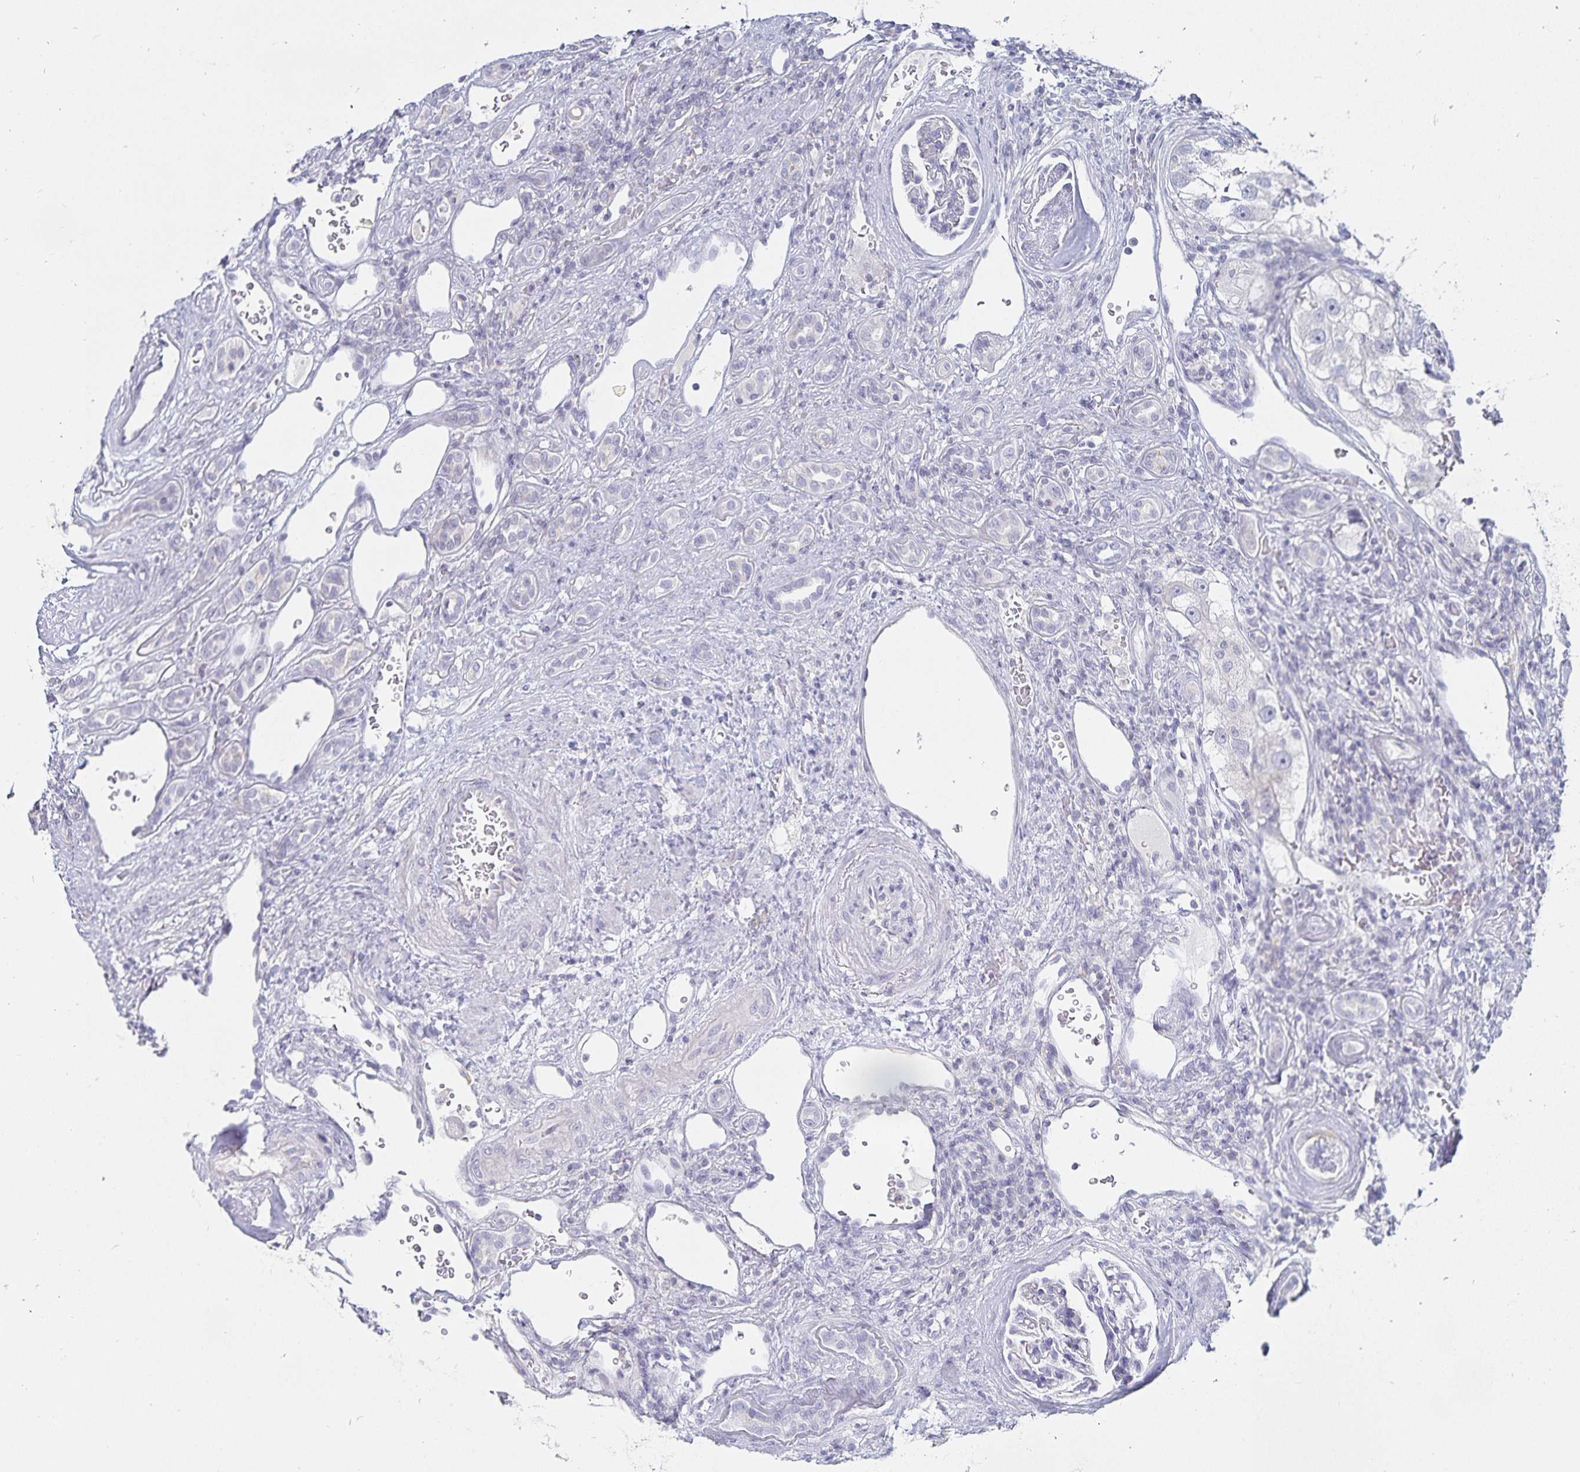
{"staining": {"intensity": "negative", "quantity": "none", "location": "none"}, "tissue": "renal cancer", "cell_type": "Tumor cells", "image_type": "cancer", "snomed": [{"axis": "morphology", "description": "Adenocarcinoma, NOS"}, {"axis": "topography", "description": "Kidney"}], "caption": "The immunohistochemistry photomicrograph has no significant staining in tumor cells of renal cancer (adenocarcinoma) tissue. Nuclei are stained in blue.", "gene": "SFTPA1", "patient": {"sex": "male", "age": 63}}